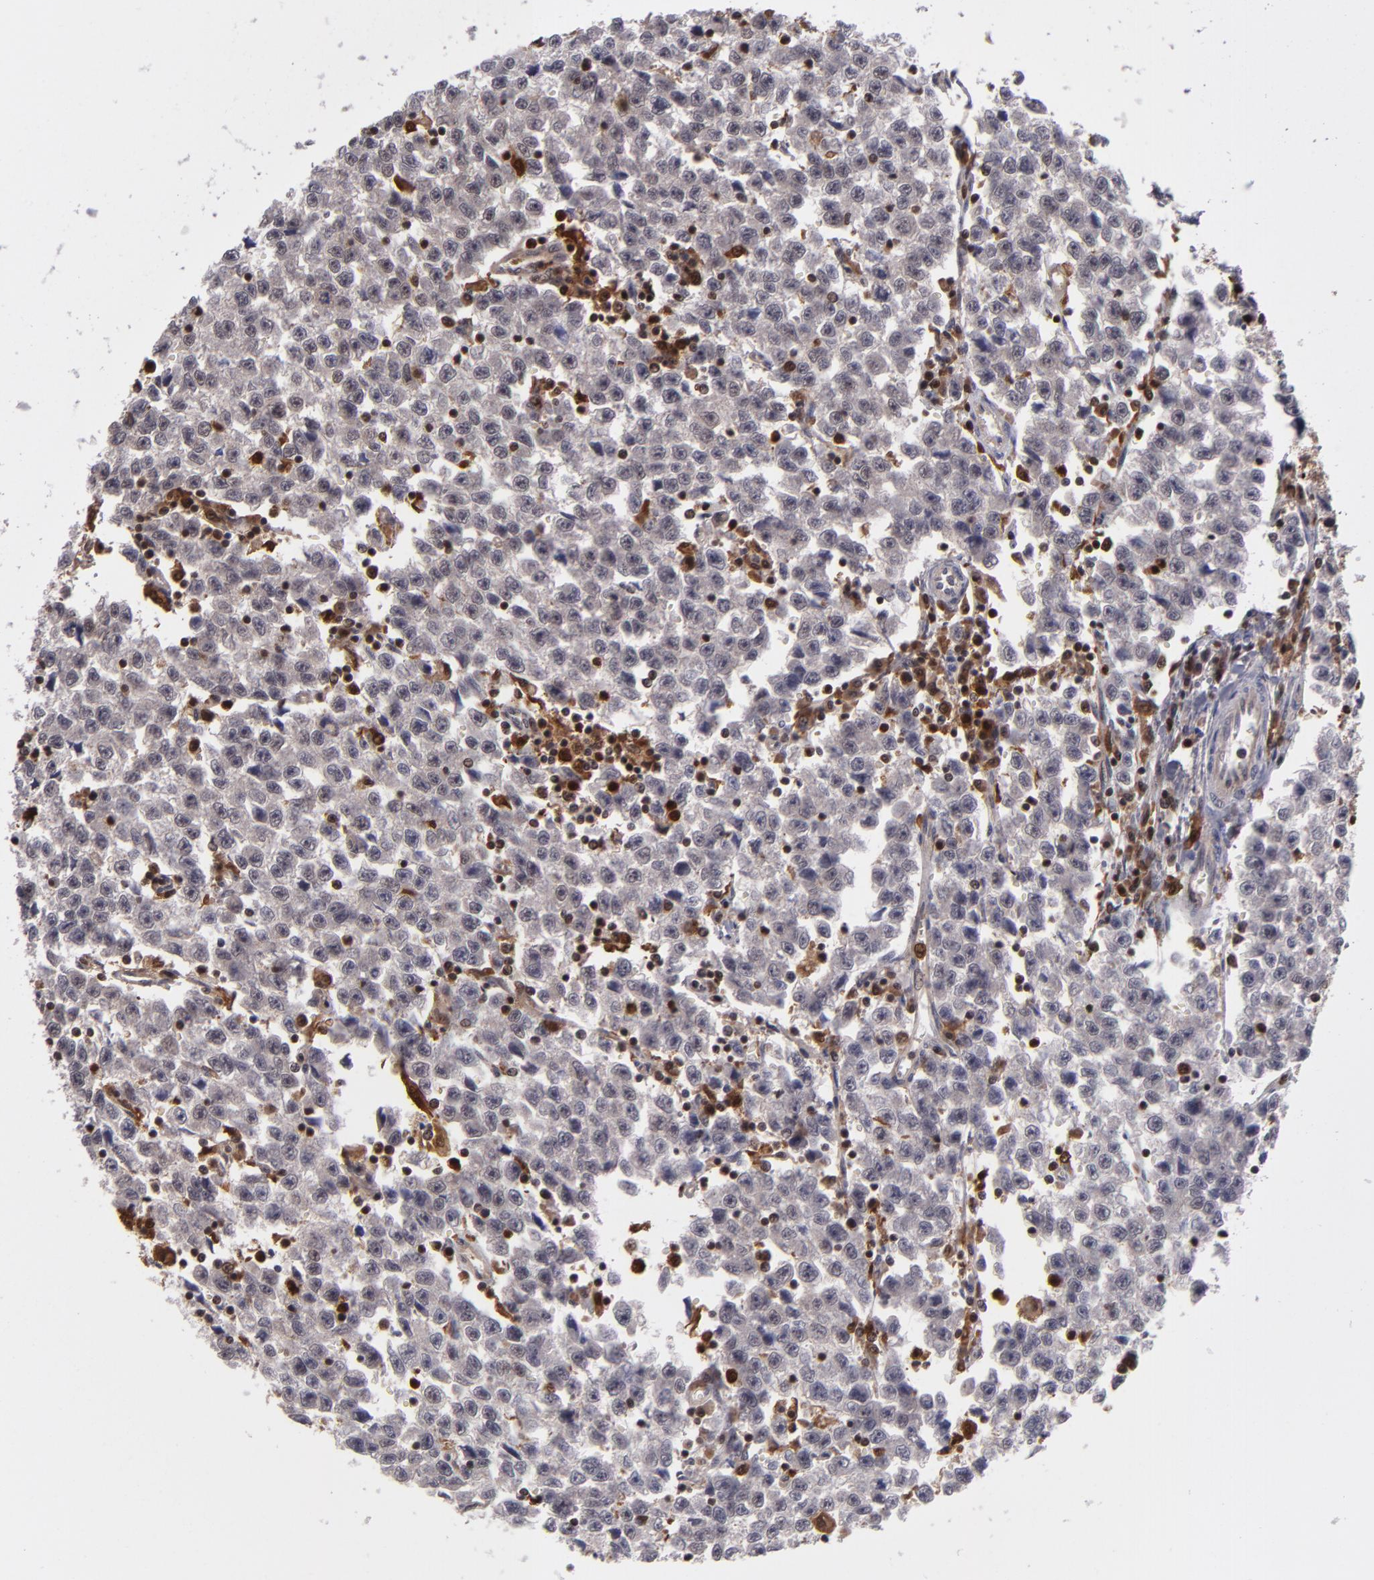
{"staining": {"intensity": "weak", "quantity": ">75%", "location": "cytoplasmic/membranous,nuclear"}, "tissue": "testis cancer", "cell_type": "Tumor cells", "image_type": "cancer", "snomed": [{"axis": "morphology", "description": "Seminoma, NOS"}, {"axis": "topography", "description": "Testis"}], "caption": "A brown stain shows weak cytoplasmic/membranous and nuclear staining of a protein in testis cancer (seminoma) tumor cells. (IHC, brightfield microscopy, high magnification).", "gene": "GRB2", "patient": {"sex": "male", "age": 35}}